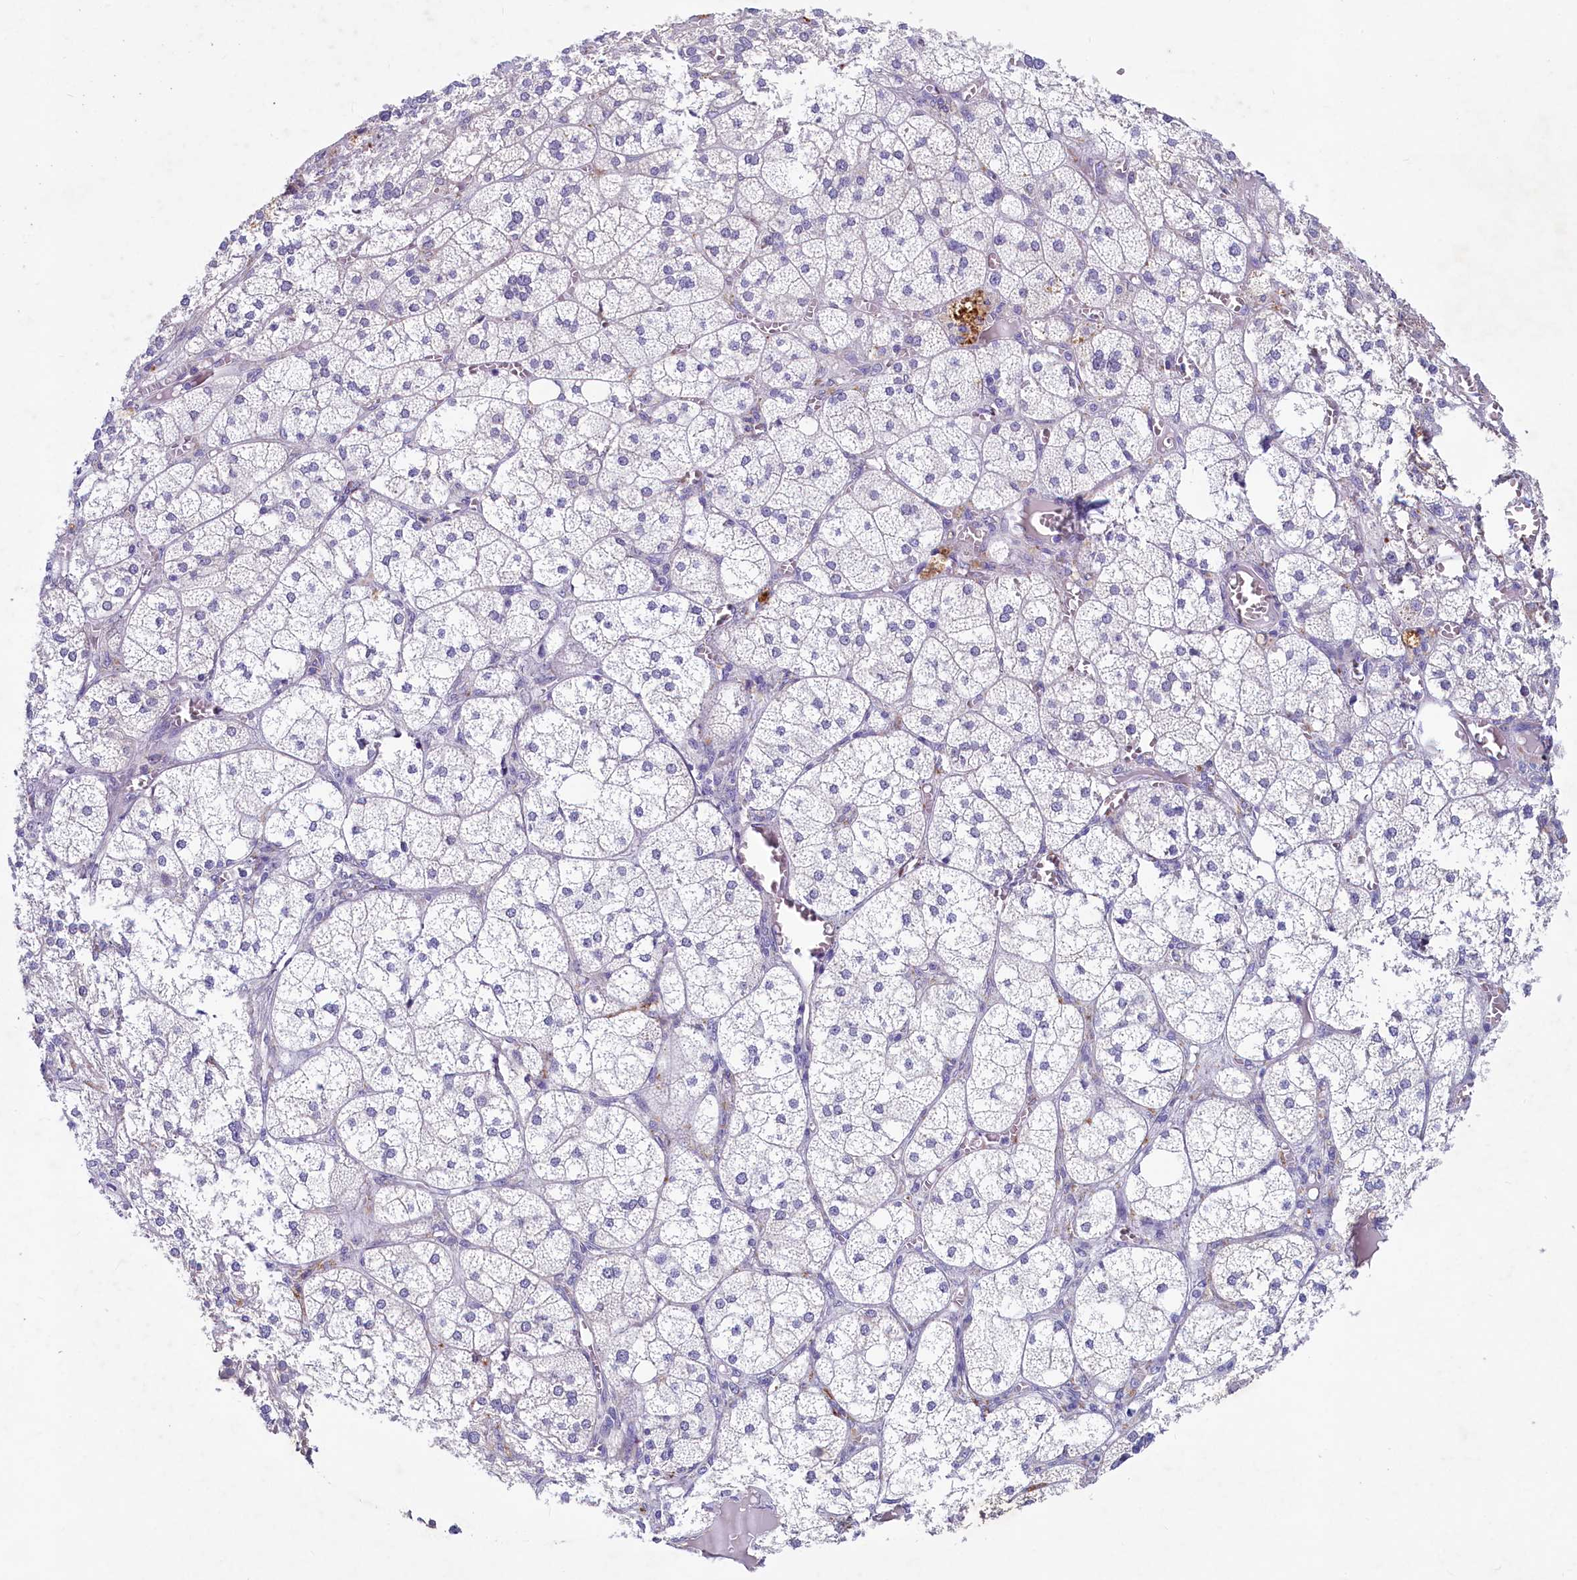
{"staining": {"intensity": "negative", "quantity": "none", "location": "none"}, "tissue": "adrenal gland", "cell_type": "Glandular cells", "image_type": "normal", "snomed": [{"axis": "morphology", "description": "Normal tissue, NOS"}, {"axis": "topography", "description": "Adrenal gland"}], "caption": "IHC of benign human adrenal gland displays no expression in glandular cells.", "gene": "INSC", "patient": {"sex": "female", "age": 61}}